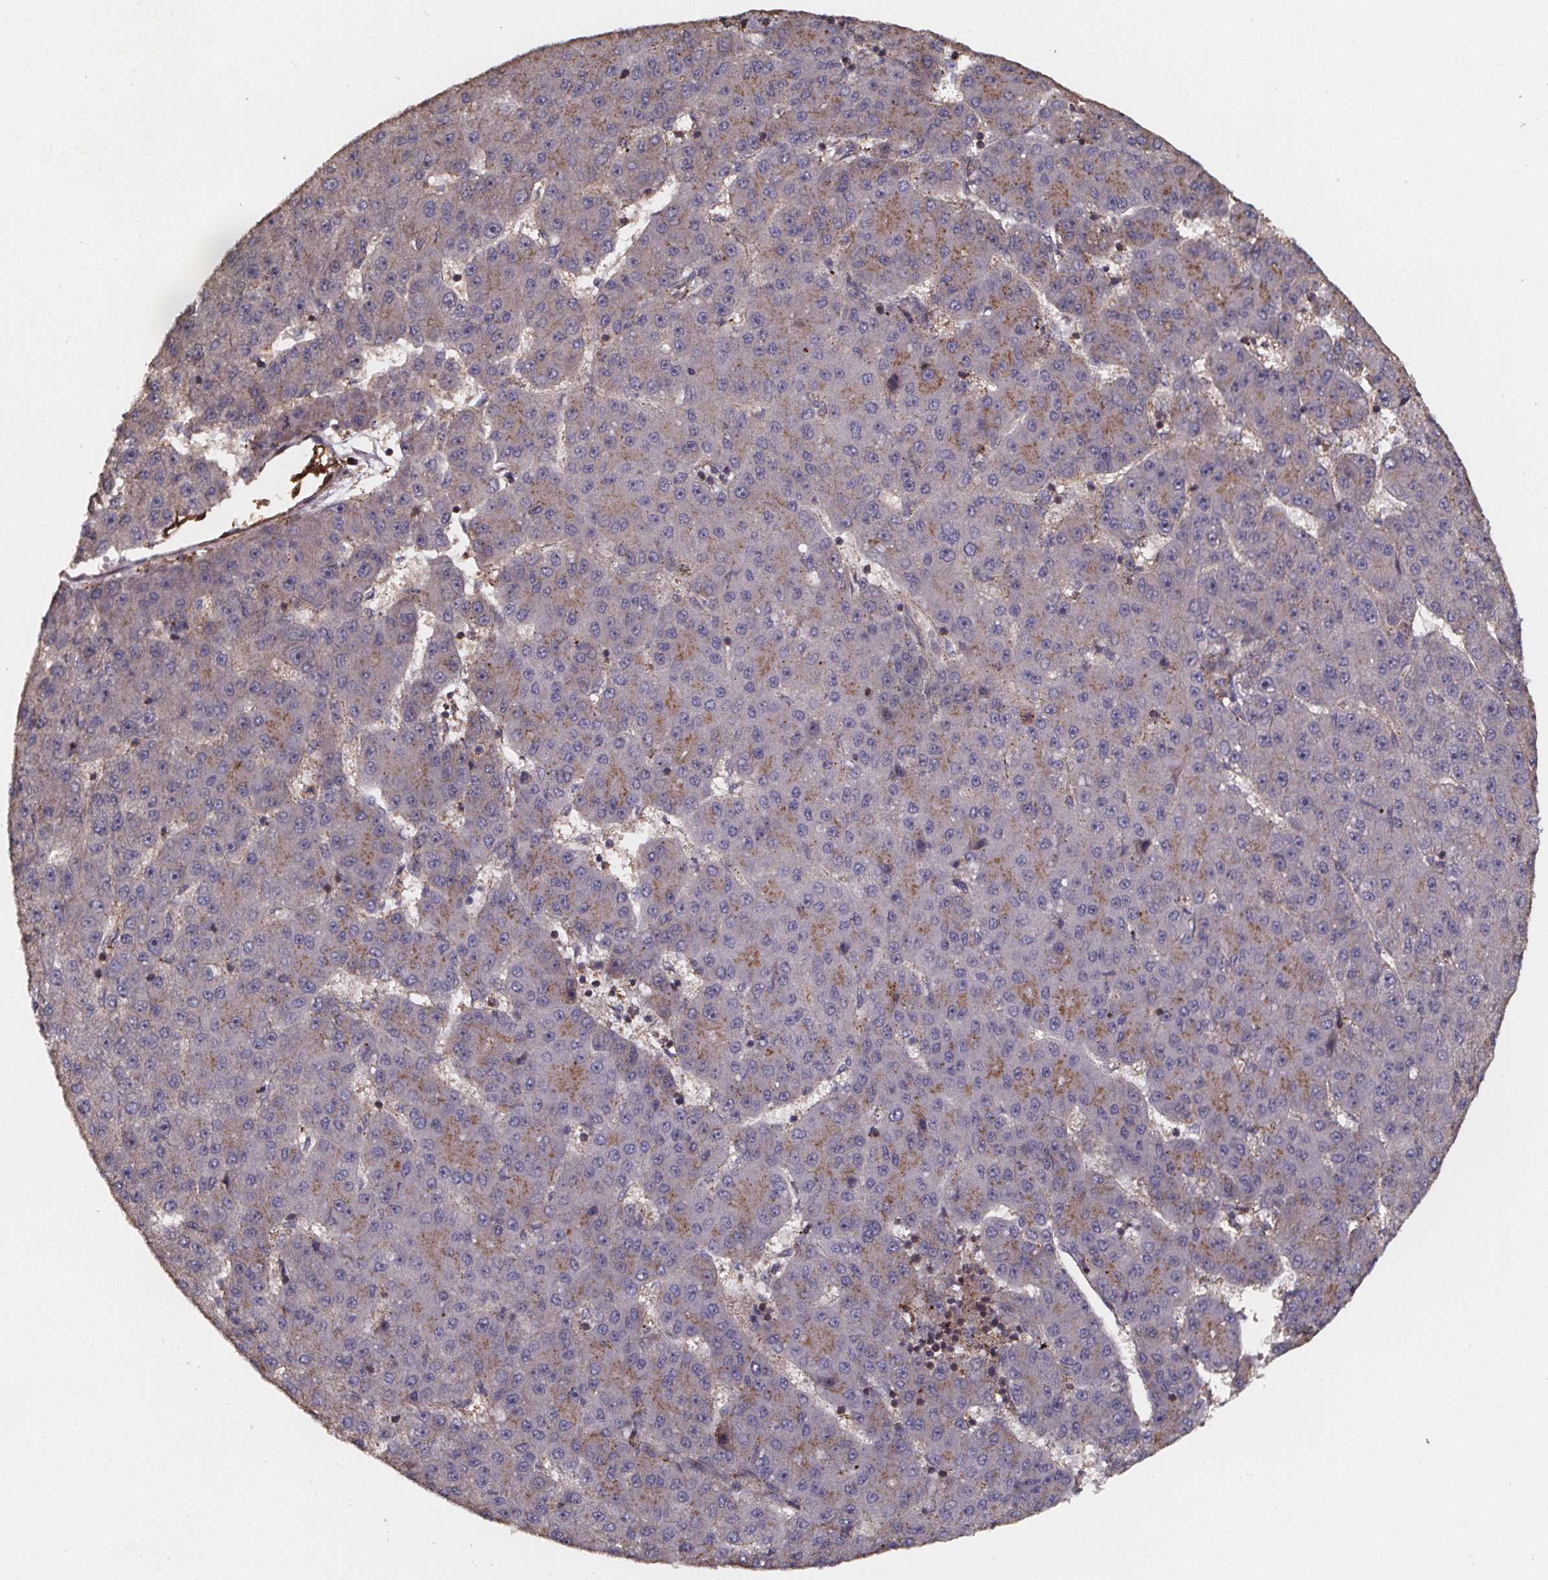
{"staining": {"intensity": "moderate", "quantity": "<25%", "location": "cytoplasmic/membranous"}, "tissue": "liver cancer", "cell_type": "Tumor cells", "image_type": "cancer", "snomed": [{"axis": "morphology", "description": "Carcinoma, Hepatocellular, NOS"}, {"axis": "topography", "description": "Liver"}], "caption": "Immunohistochemistry histopathology image of human liver cancer stained for a protein (brown), which shows low levels of moderate cytoplasmic/membranous positivity in about <25% of tumor cells.", "gene": "ZNF879", "patient": {"sex": "male", "age": 67}}